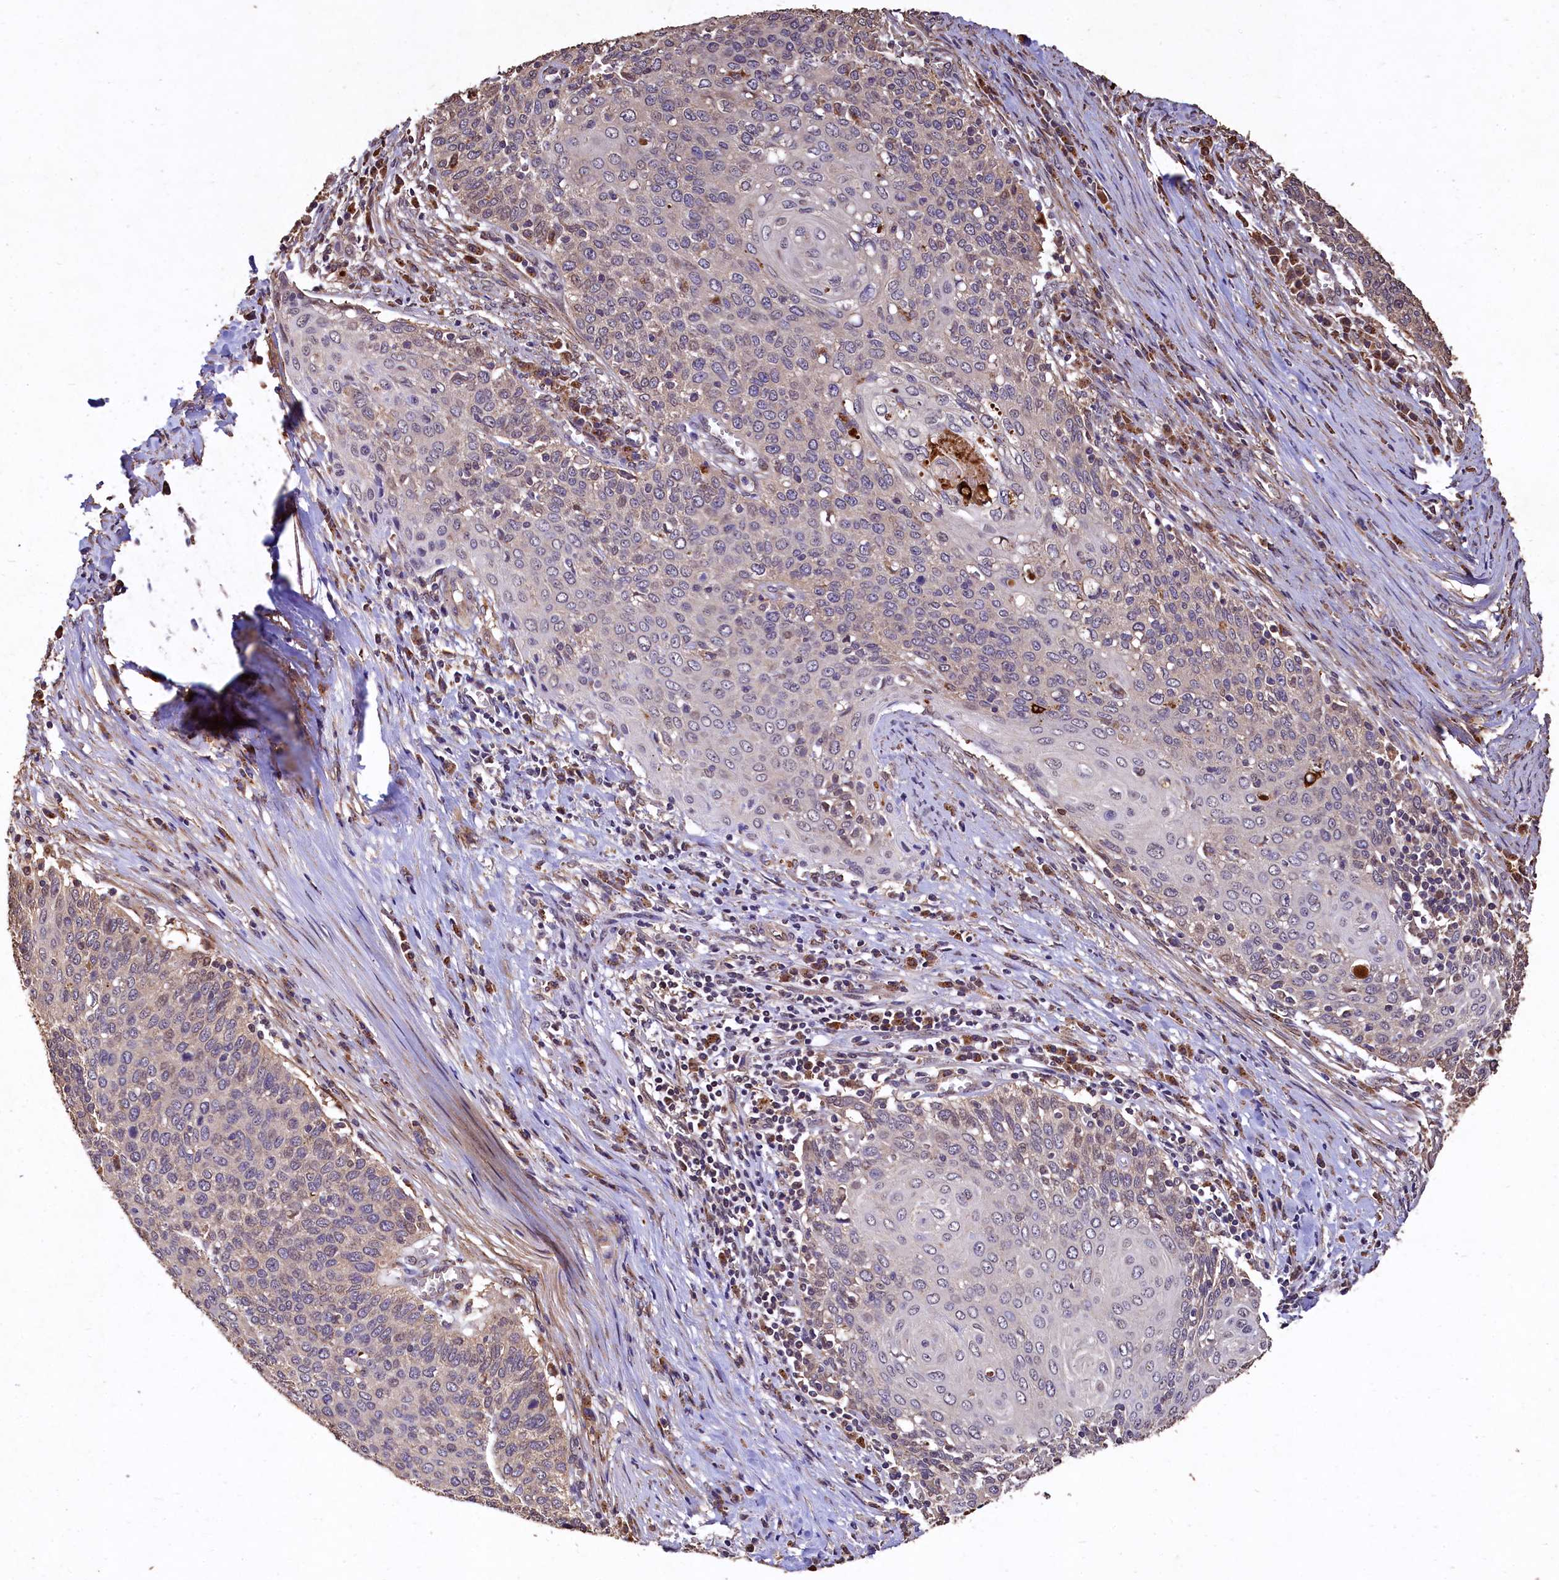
{"staining": {"intensity": "weak", "quantity": "<25%", "location": "cytoplasmic/membranous"}, "tissue": "cervical cancer", "cell_type": "Tumor cells", "image_type": "cancer", "snomed": [{"axis": "morphology", "description": "Squamous cell carcinoma, NOS"}, {"axis": "topography", "description": "Cervix"}], "caption": "This is a micrograph of IHC staining of cervical squamous cell carcinoma, which shows no positivity in tumor cells.", "gene": "LSM4", "patient": {"sex": "female", "age": 39}}